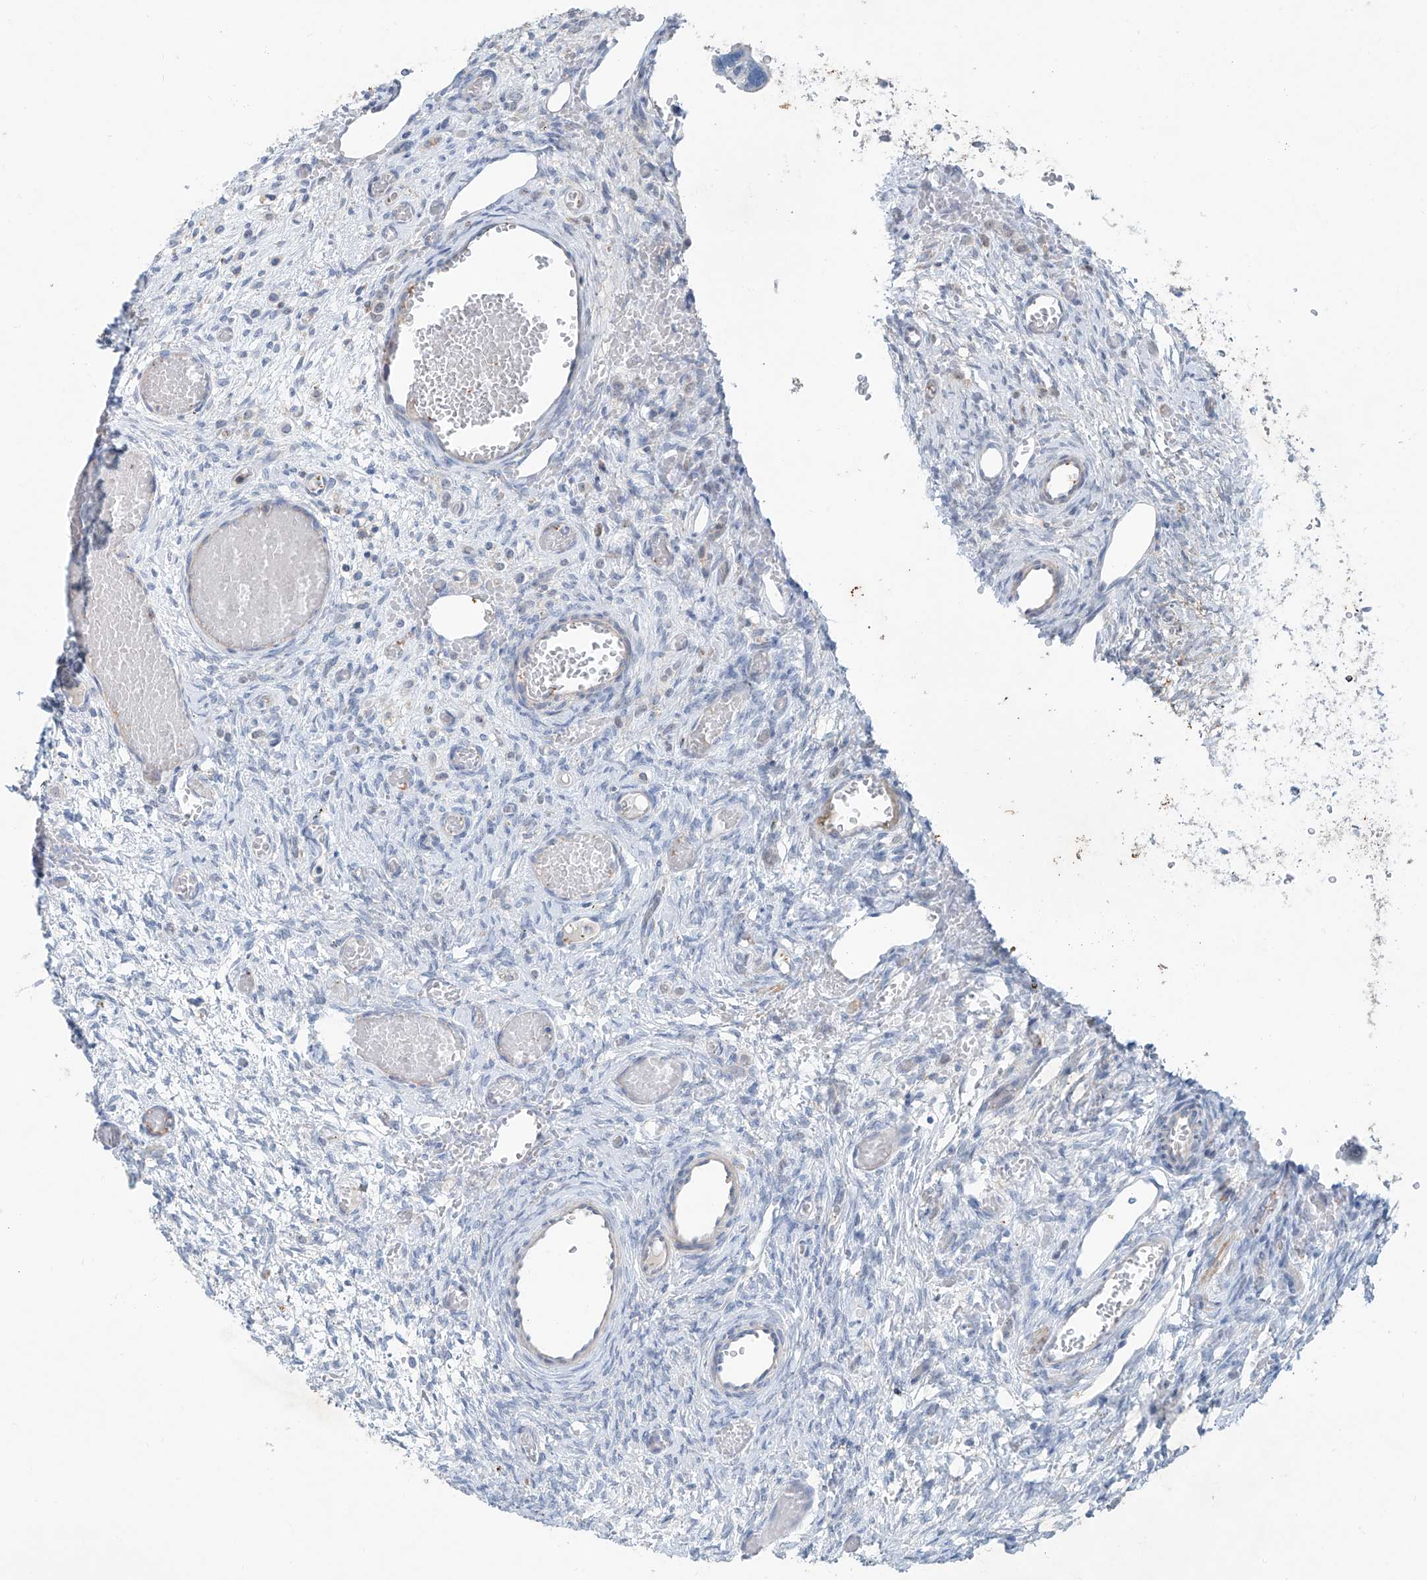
{"staining": {"intensity": "negative", "quantity": "none", "location": "none"}, "tissue": "ovary", "cell_type": "Ovarian stroma cells", "image_type": "normal", "snomed": [{"axis": "morphology", "description": "Adenocarcinoma, NOS"}, {"axis": "topography", "description": "Endometrium"}], "caption": "Immunohistochemistry histopathology image of normal ovary stained for a protein (brown), which exhibits no staining in ovarian stroma cells.", "gene": "ANKRD34A", "patient": {"sex": "female", "age": 32}}